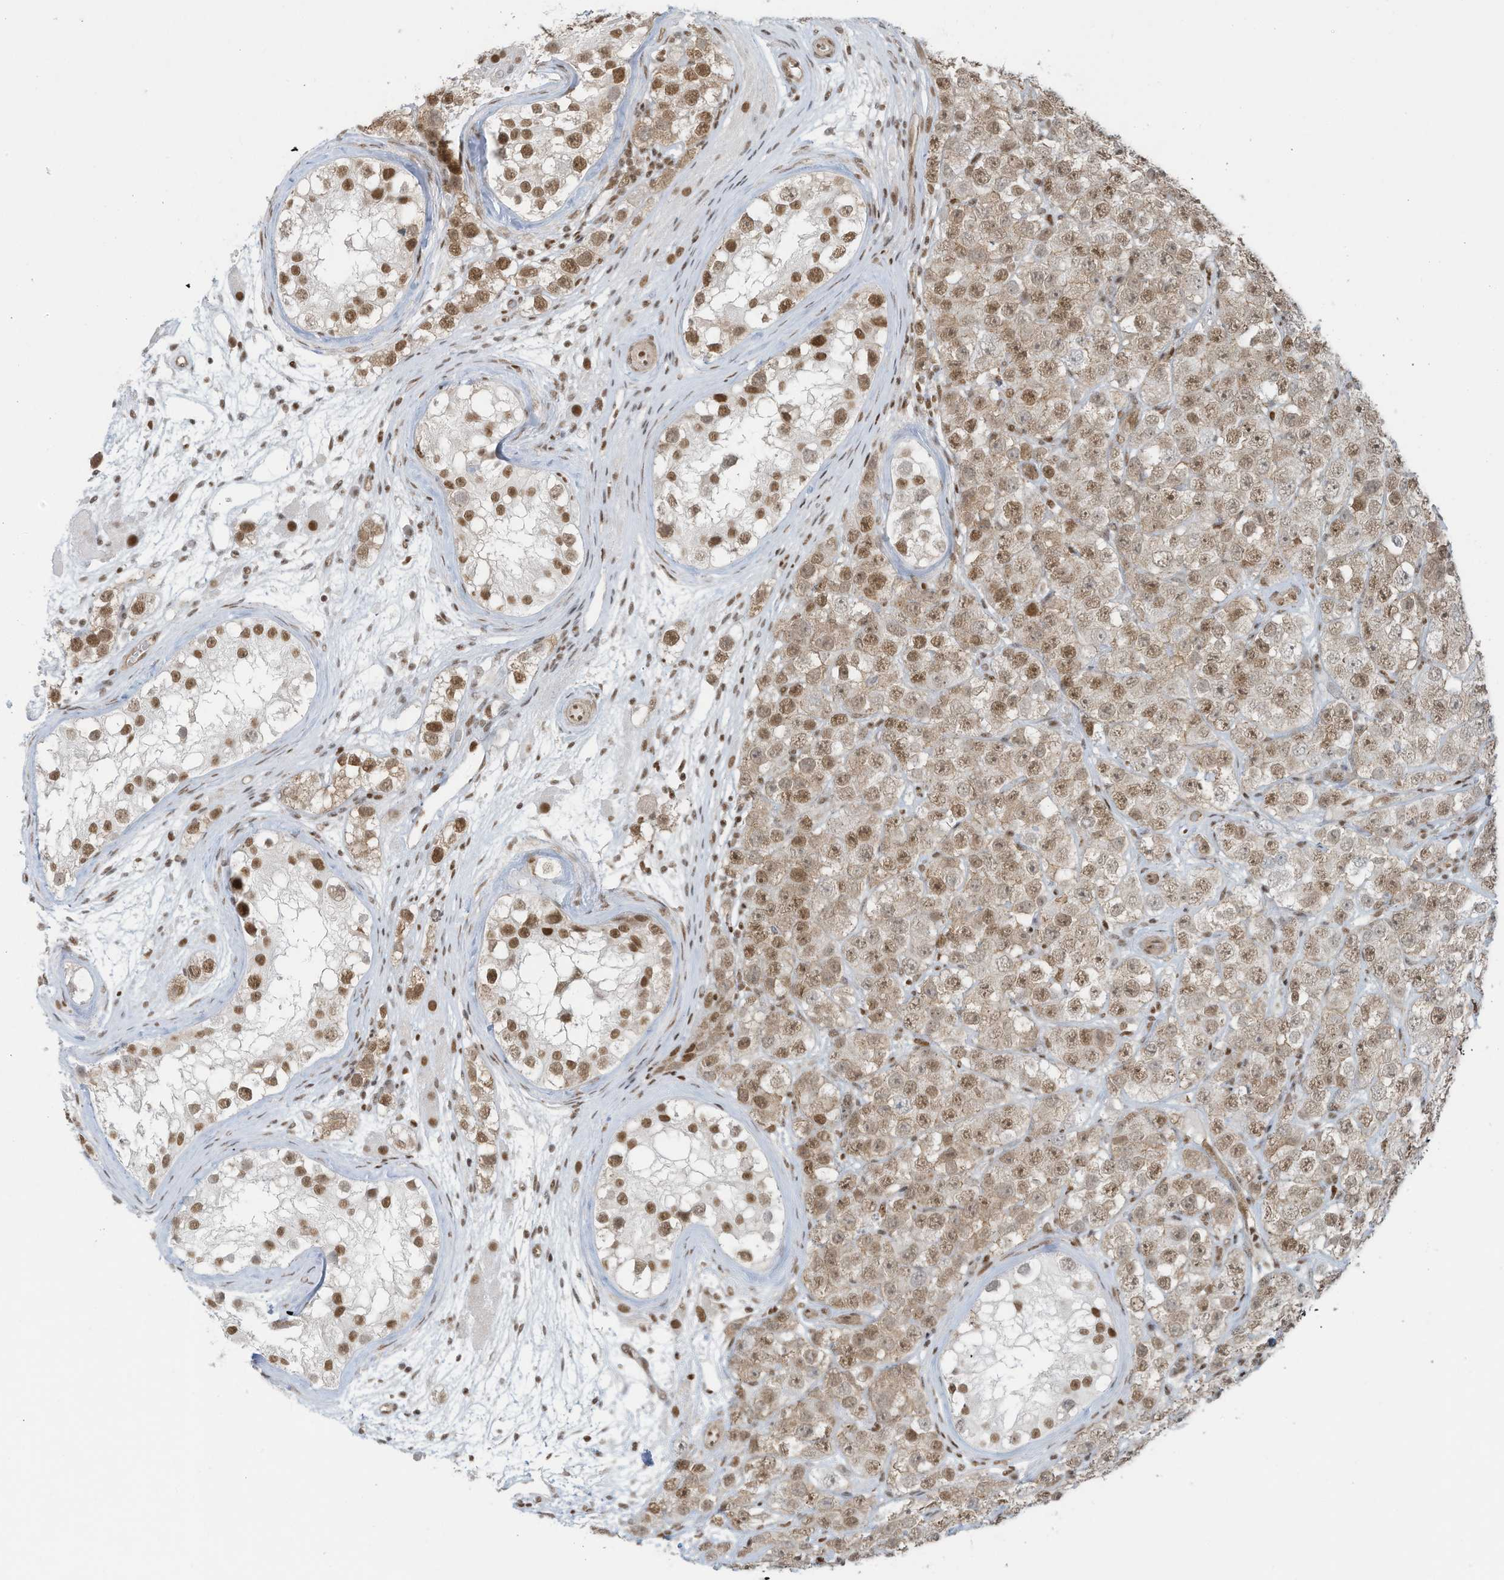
{"staining": {"intensity": "moderate", "quantity": ">75%", "location": "nuclear"}, "tissue": "testis cancer", "cell_type": "Tumor cells", "image_type": "cancer", "snomed": [{"axis": "morphology", "description": "Seminoma, NOS"}, {"axis": "topography", "description": "Testis"}], "caption": "Human testis cancer stained for a protein (brown) exhibits moderate nuclear positive staining in about >75% of tumor cells.", "gene": "DBR1", "patient": {"sex": "male", "age": 28}}